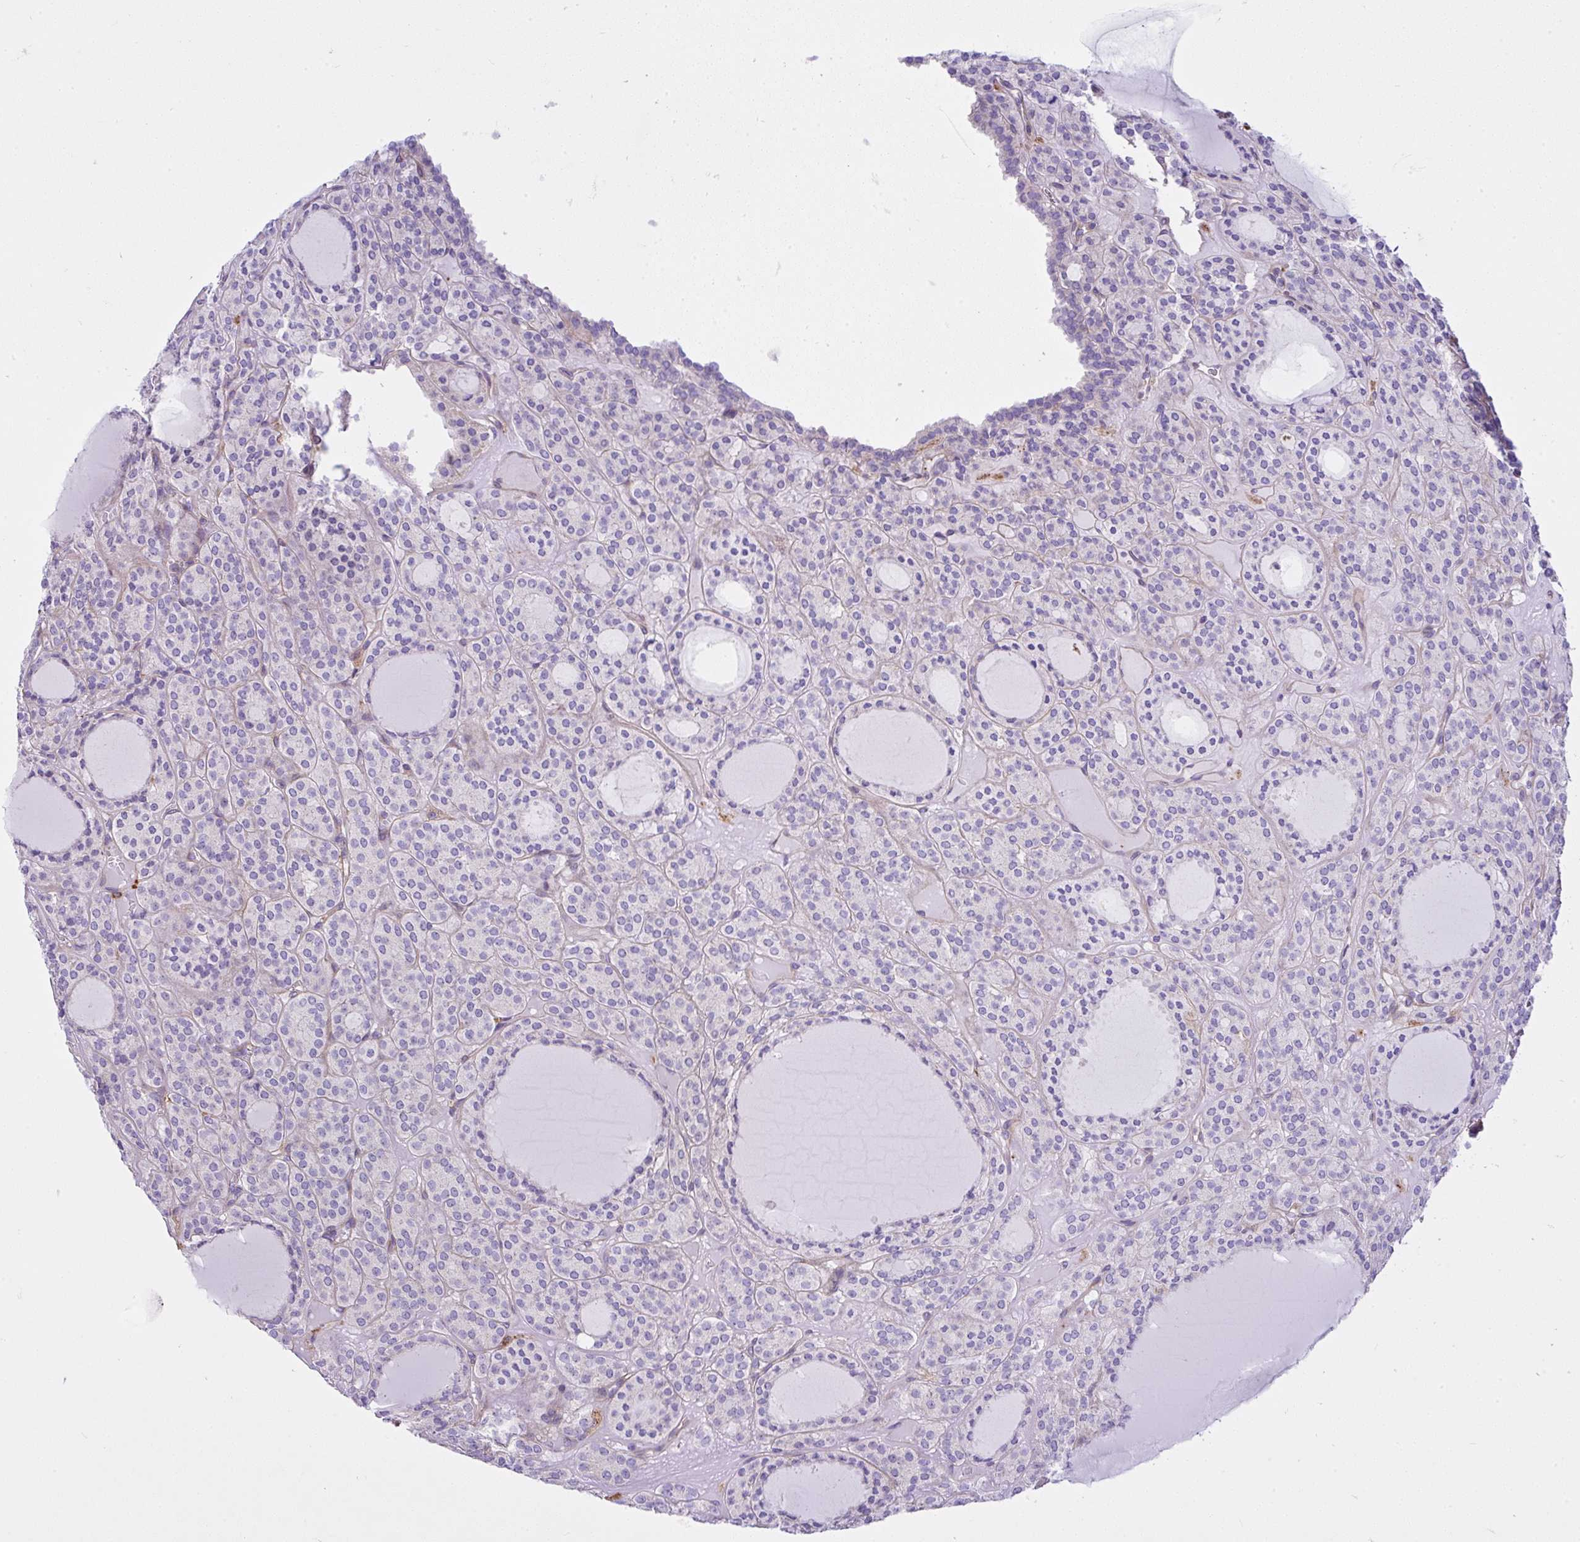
{"staining": {"intensity": "negative", "quantity": "none", "location": "none"}, "tissue": "thyroid cancer", "cell_type": "Tumor cells", "image_type": "cancer", "snomed": [{"axis": "morphology", "description": "Follicular adenoma carcinoma, NOS"}, {"axis": "topography", "description": "Thyroid gland"}], "caption": "Immunohistochemical staining of thyroid cancer displays no significant expression in tumor cells.", "gene": "CCDC142", "patient": {"sex": "female", "age": 63}}